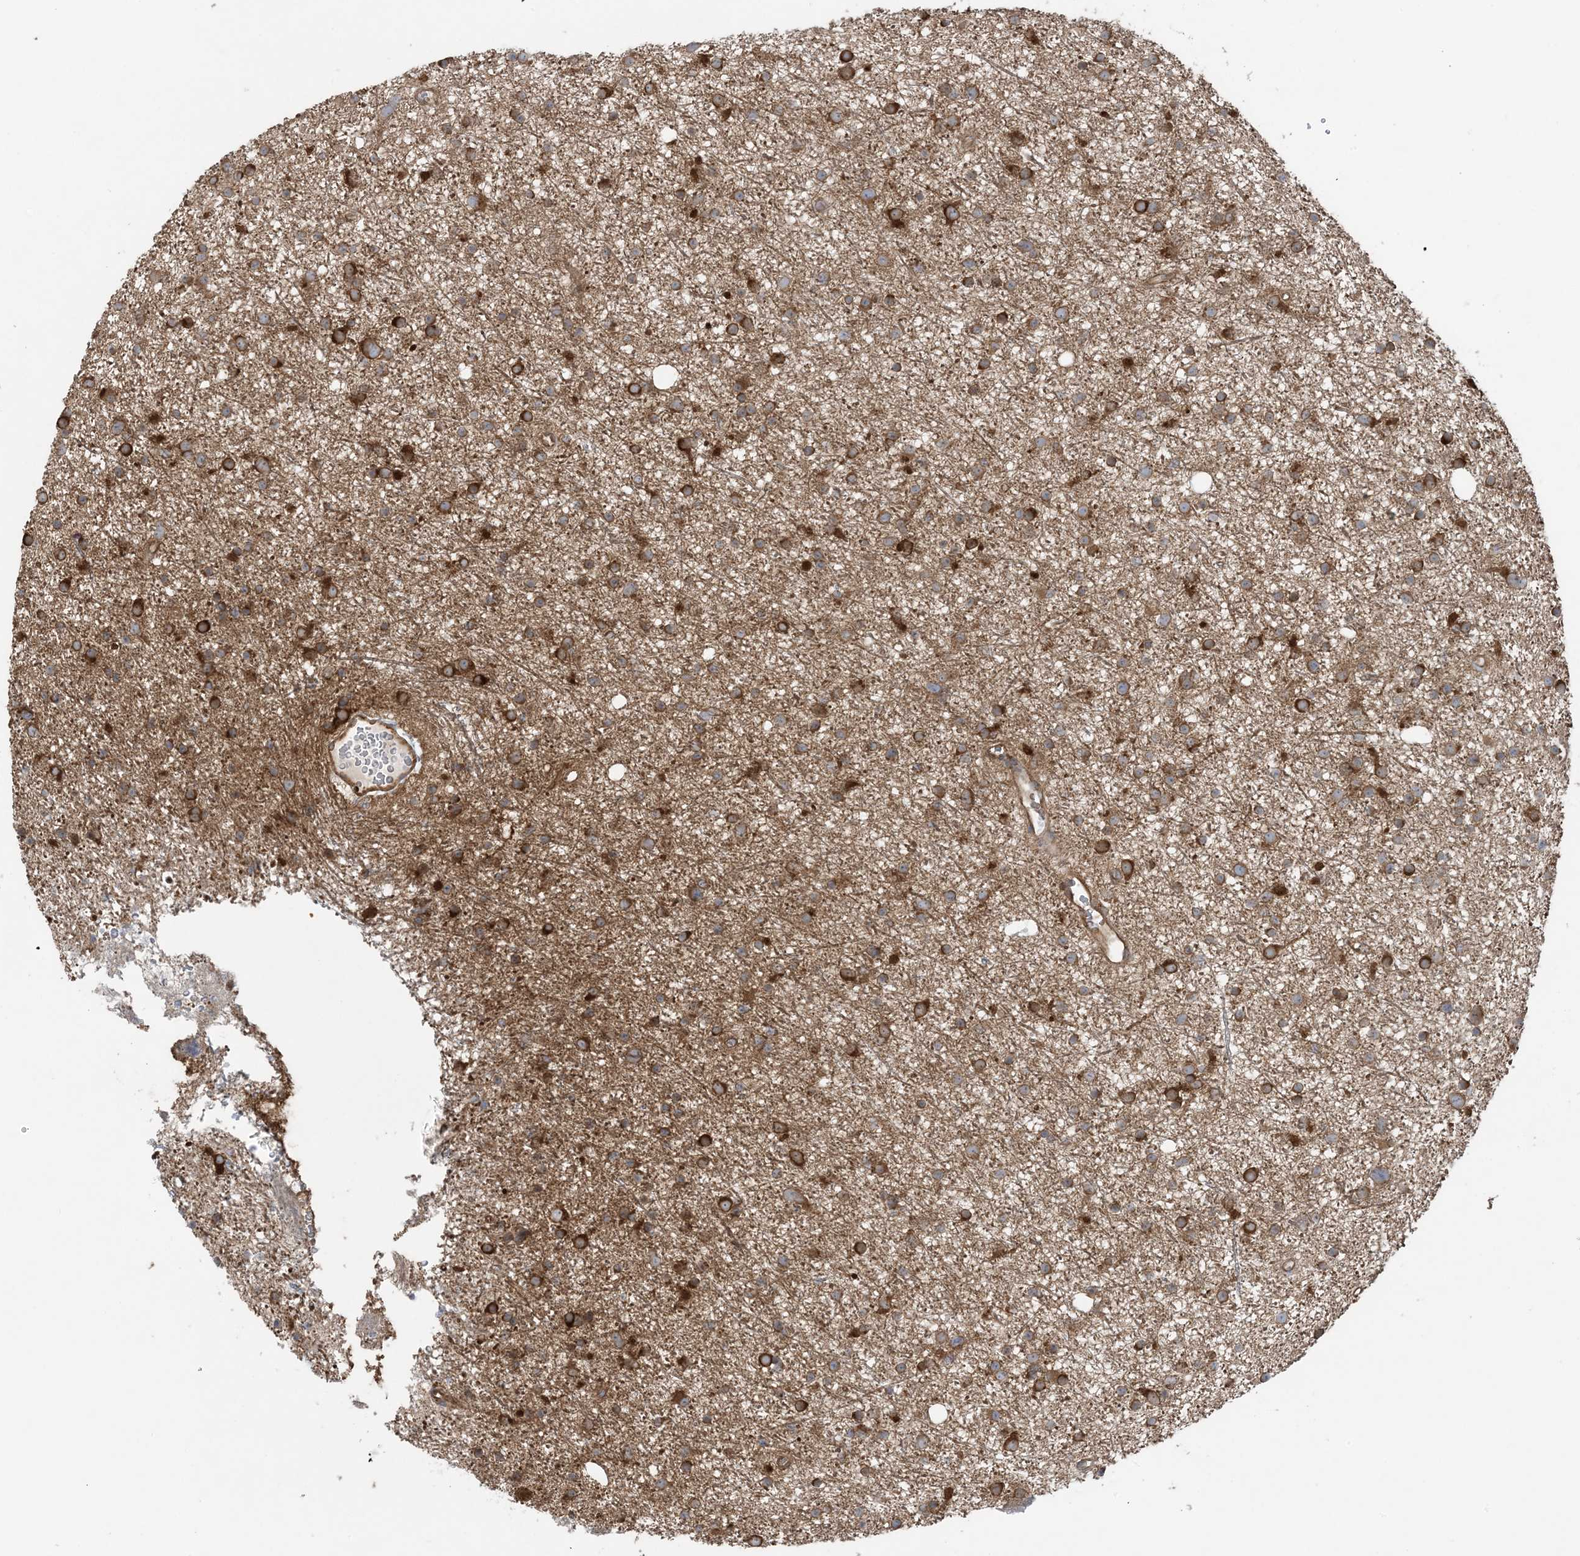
{"staining": {"intensity": "strong", "quantity": "25%-75%", "location": "cytoplasmic/membranous"}, "tissue": "glioma", "cell_type": "Tumor cells", "image_type": "cancer", "snomed": [{"axis": "morphology", "description": "Glioma, malignant, Low grade"}, {"axis": "topography", "description": "Cerebral cortex"}], "caption": "About 25%-75% of tumor cells in glioma display strong cytoplasmic/membranous protein staining as visualized by brown immunohistochemical staining.", "gene": "OLA1", "patient": {"sex": "female", "age": 39}}